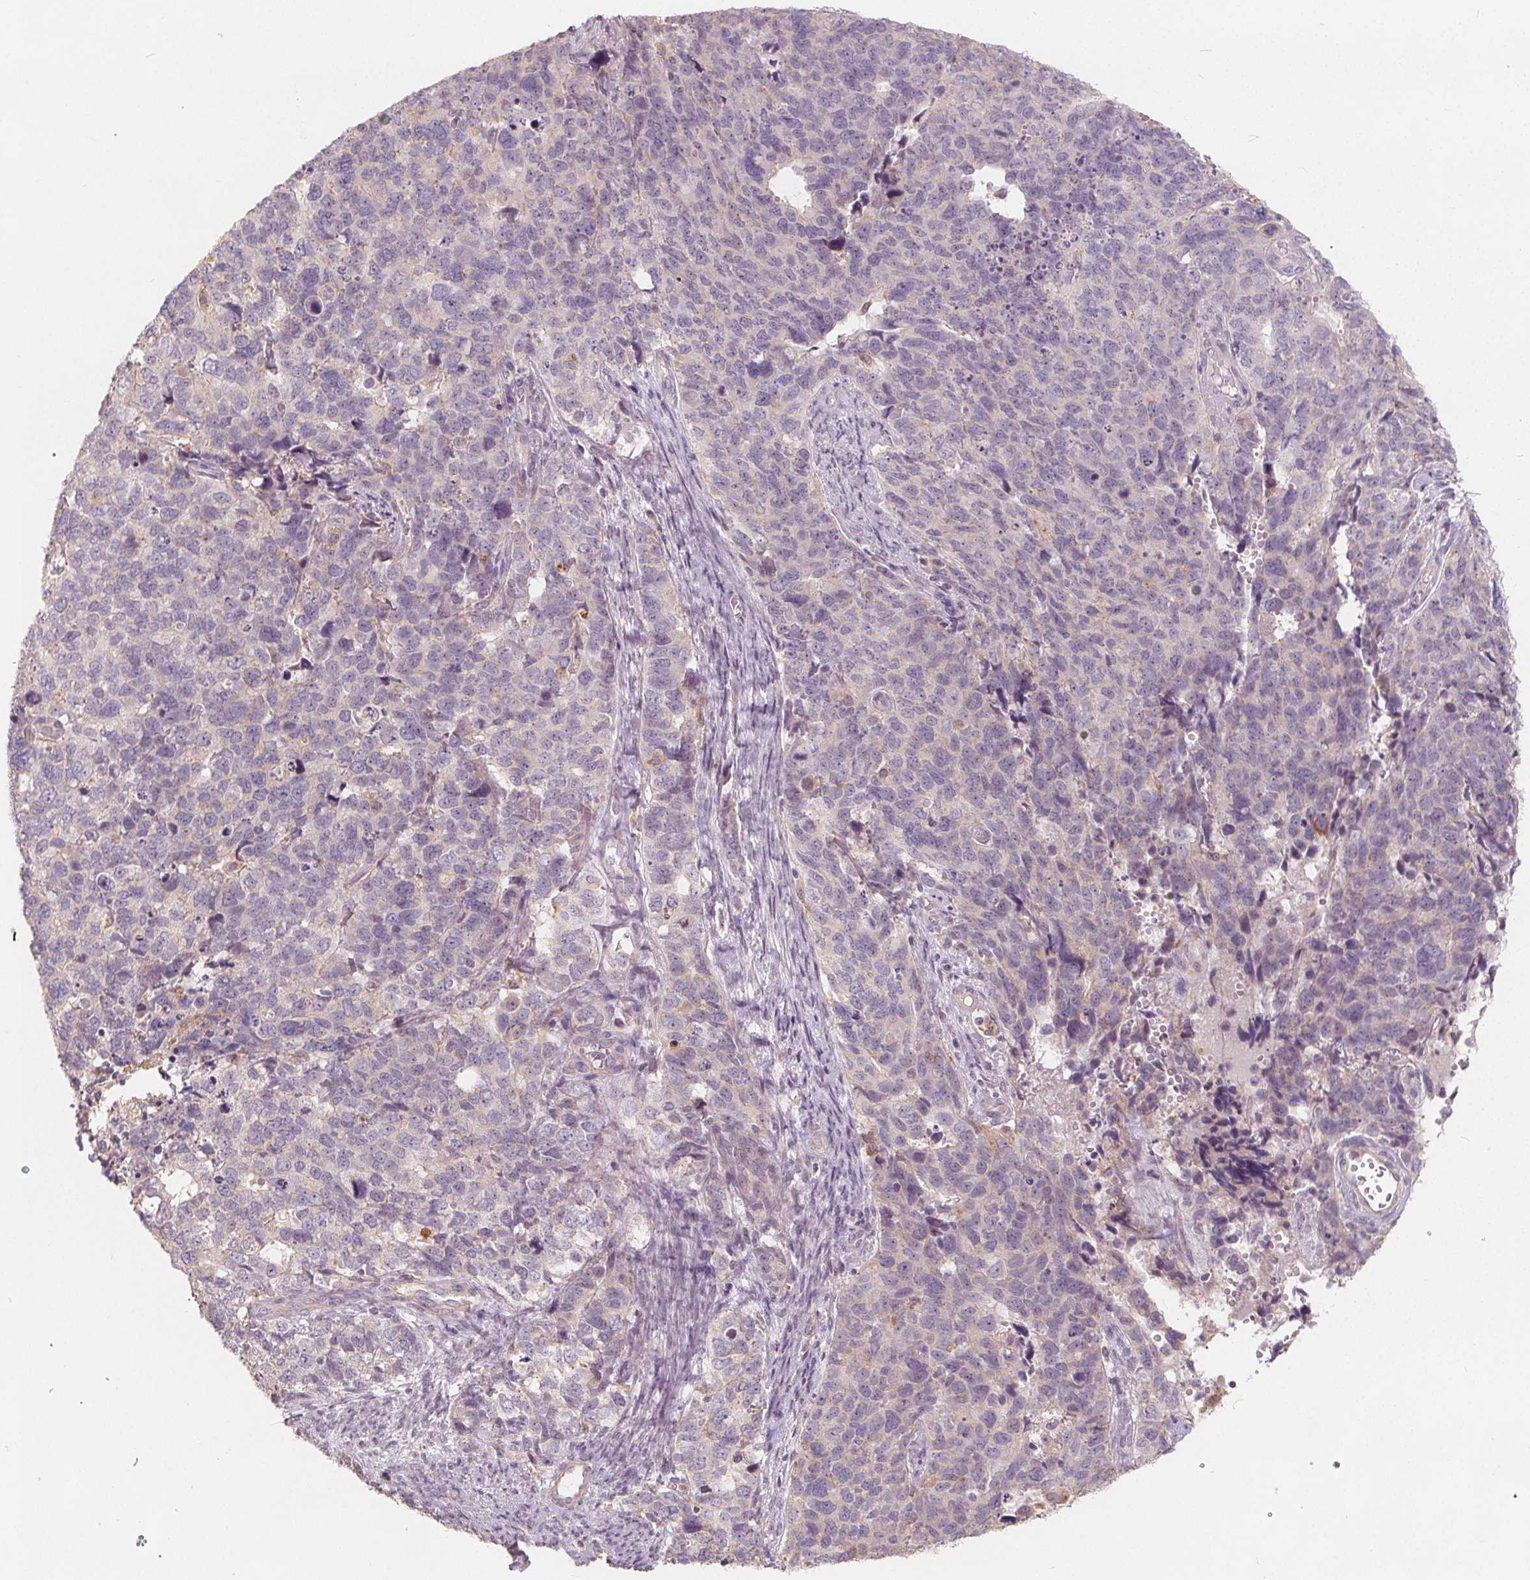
{"staining": {"intensity": "negative", "quantity": "none", "location": "none"}, "tissue": "cervical cancer", "cell_type": "Tumor cells", "image_type": "cancer", "snomed": [{"axis": "morphology", "description": "Squamous cell carcinoma, NOS"}, {"axis": "topography", "description": "Cervix"}], "caption": "Immunohistochemistry micrograph of neoplastic tissue: cervical squamous cell carcinoma stained with DAB reveals no significant protein expression in tumor cells.", "gene": "DRC3", "patient": {"sex": "female", "age": 63}}